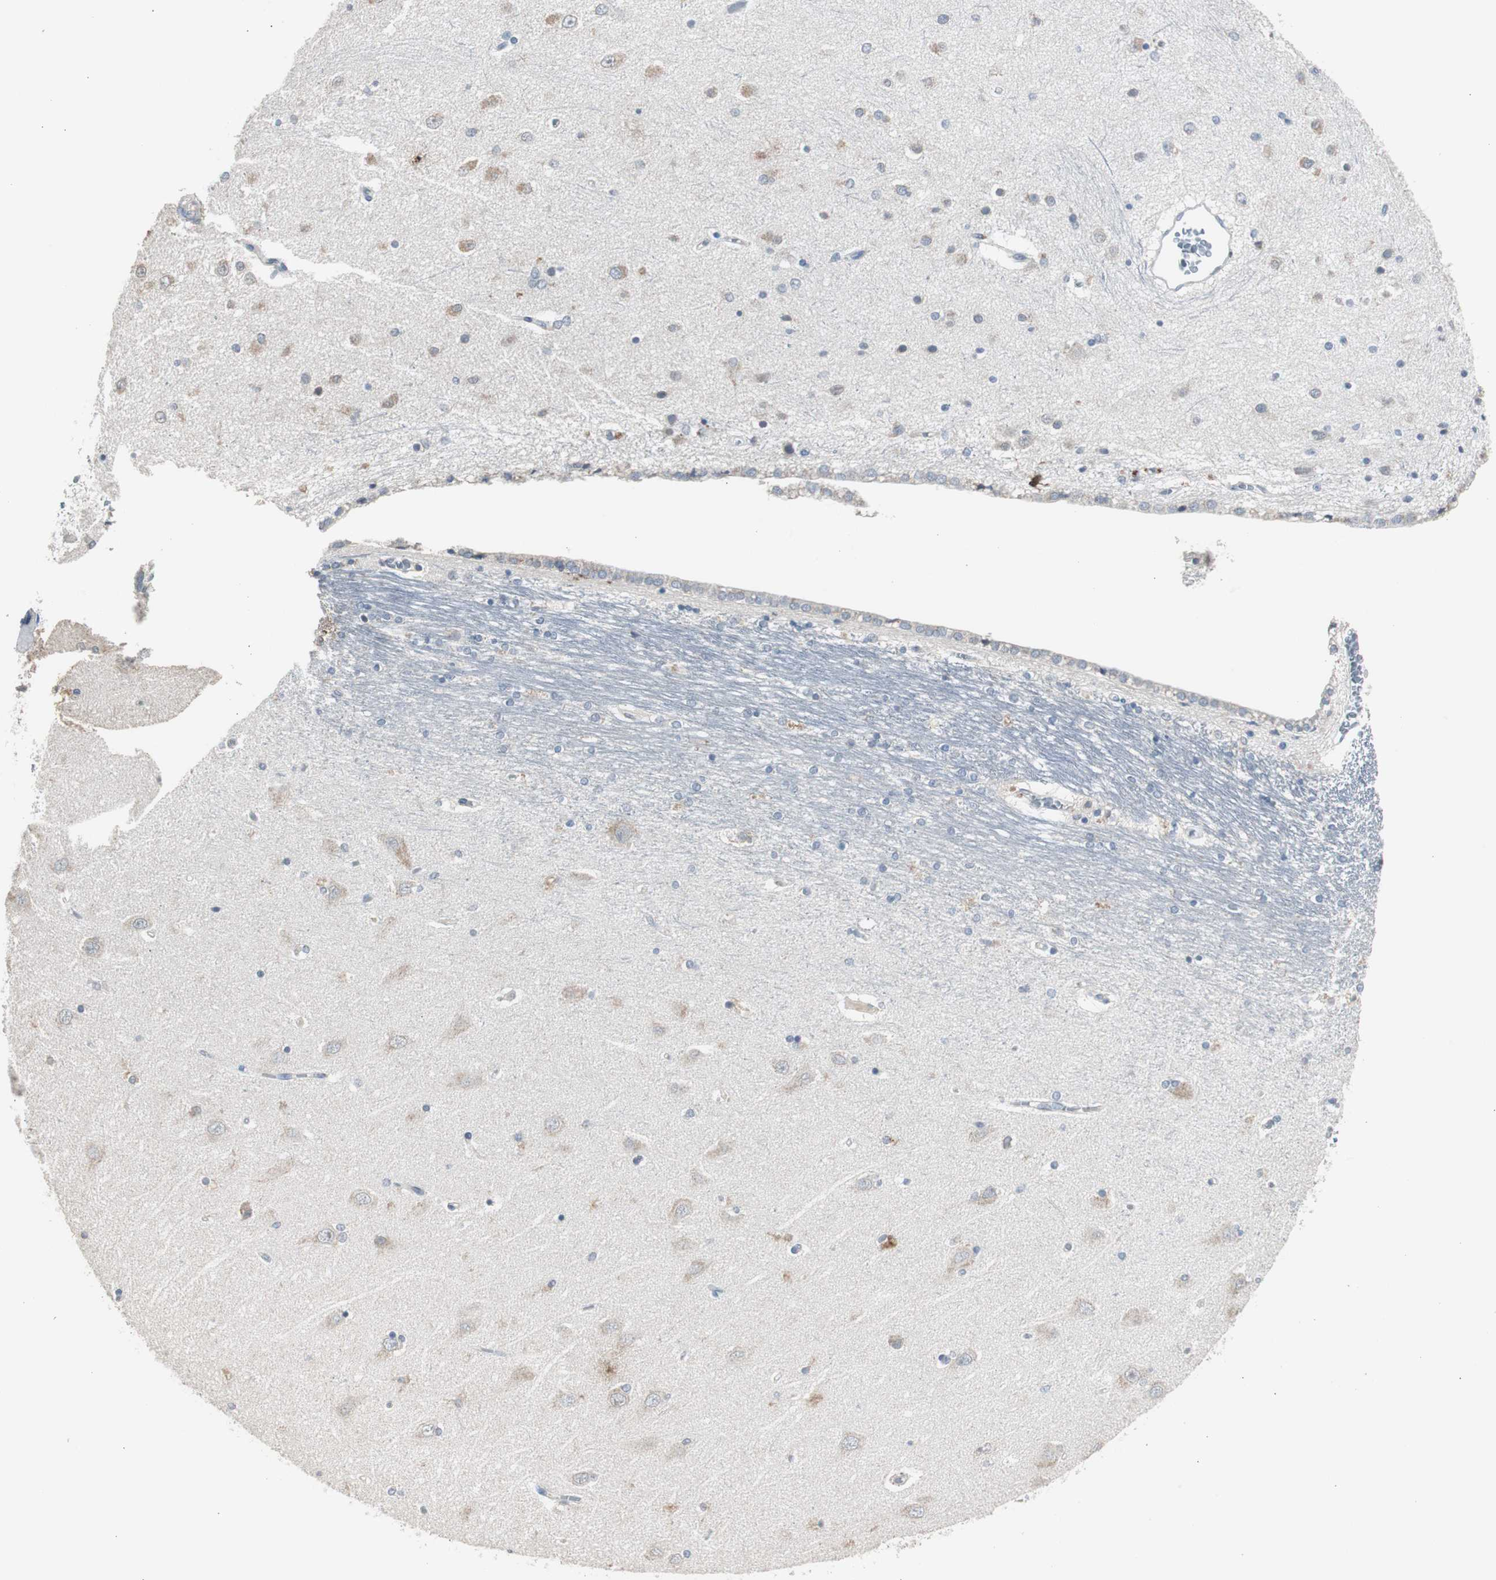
{"staining": {"intensity": "negative", "quantity": "none", "location": "none"}, "tissue": "hippocampus", "cell_type": "Glial cells", "image_type": "normal", "snomed": [{"axis": "morphology", "description": "Normal tissue, NOS"}, {"axis": "topography", "description": "Hippocampus"}], "caption": "IHC of unremarkable hippocampus shows no staining in glial cells.", "gene": "TK1", "patient": {"sex": "female", "age": 54}}